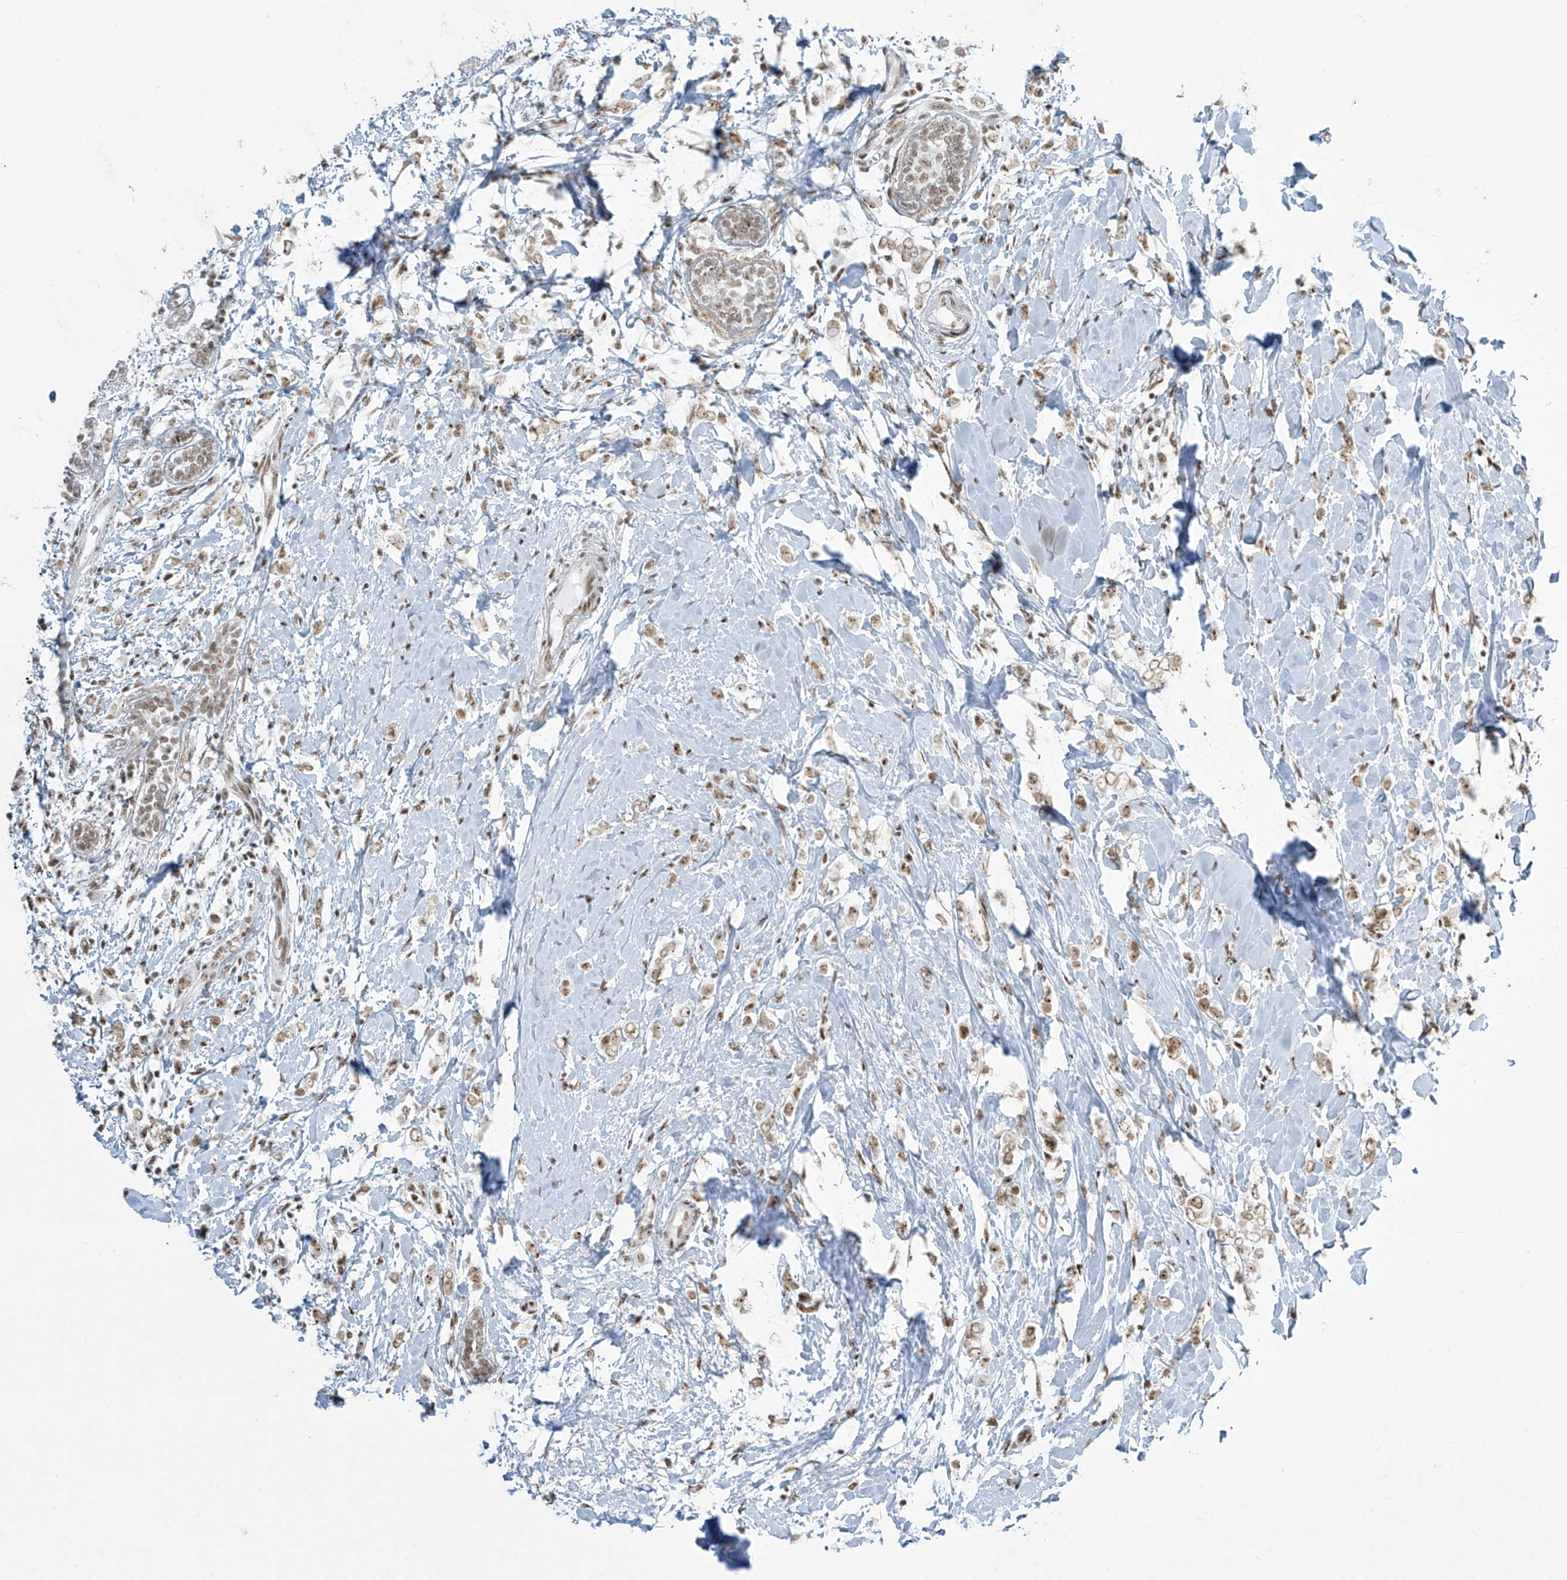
{"staining": {"intensity": "weak", "quantity": ">75%", "location": "nuclear"}, "tissue": "breast cancer", "cell_type": "Tumor cells", "image_type": "cancer", "snomed": [{"axis": "morphology", "description": "Normal tissue, NOS"}, {"axis": "morphology", "description": "Lobular carcinoma"}, {"axis": "topography", "description": "Breast"}], "caption": "Tumor cells display low levels of weak nuclear positivity in approximately >75% of cells in human breast cancer. The staining was performed using DAB, with brown indicating positive protein expression. Nuclei are stained blue with hematoxylin.", "gene": "MS4A6A", "patient": {"sex": "female", "age": 47}}